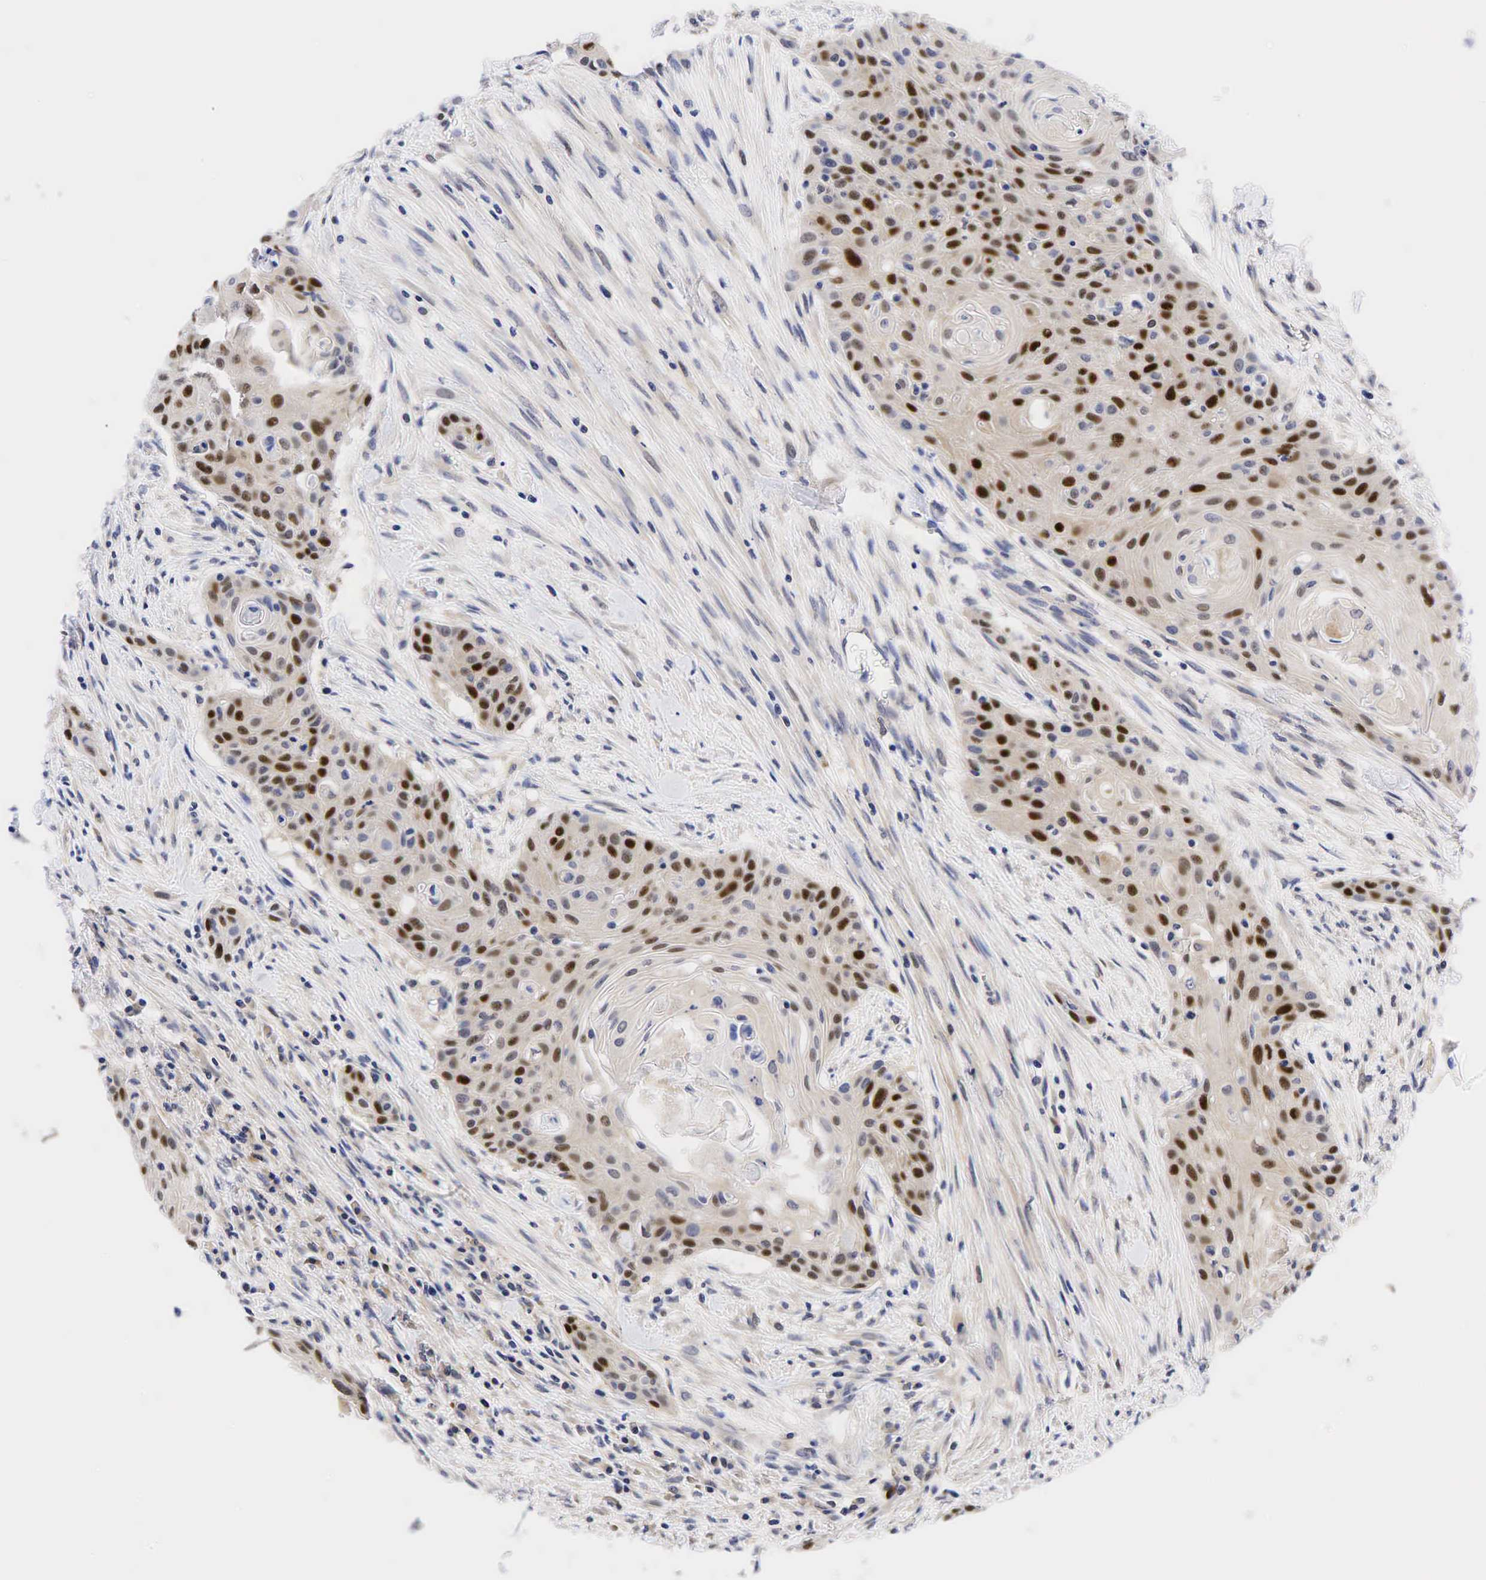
{"staining": {"intensity": "strong", "quantity": "25%-75%", "location": "nuclear"}, "tissue": "head and neck cancer", "cell_type": "Tumor cells", "image_type": "cancer", "snomed": [{"axis": "morphology", "description": "Squamous cell carcinoma, NOS"}, {"axis": "morphology", "description": "Squamous cell carcinoma, metastatic, NOS"}, {"axis": "topography", "description": "Lymph node"}, {"axis": "topography", "description": "Salivary gland"}, {"axis": "topography", "description": "Head-Neck"}], "caption": "Protein staining reveals strong nuclear expression in approximately 25%-75% of tumor cells in head and neck cancer (squamous cell carcinoma).", "gene": "CCND1", "patient": {"sex": "female", "age": 74}}